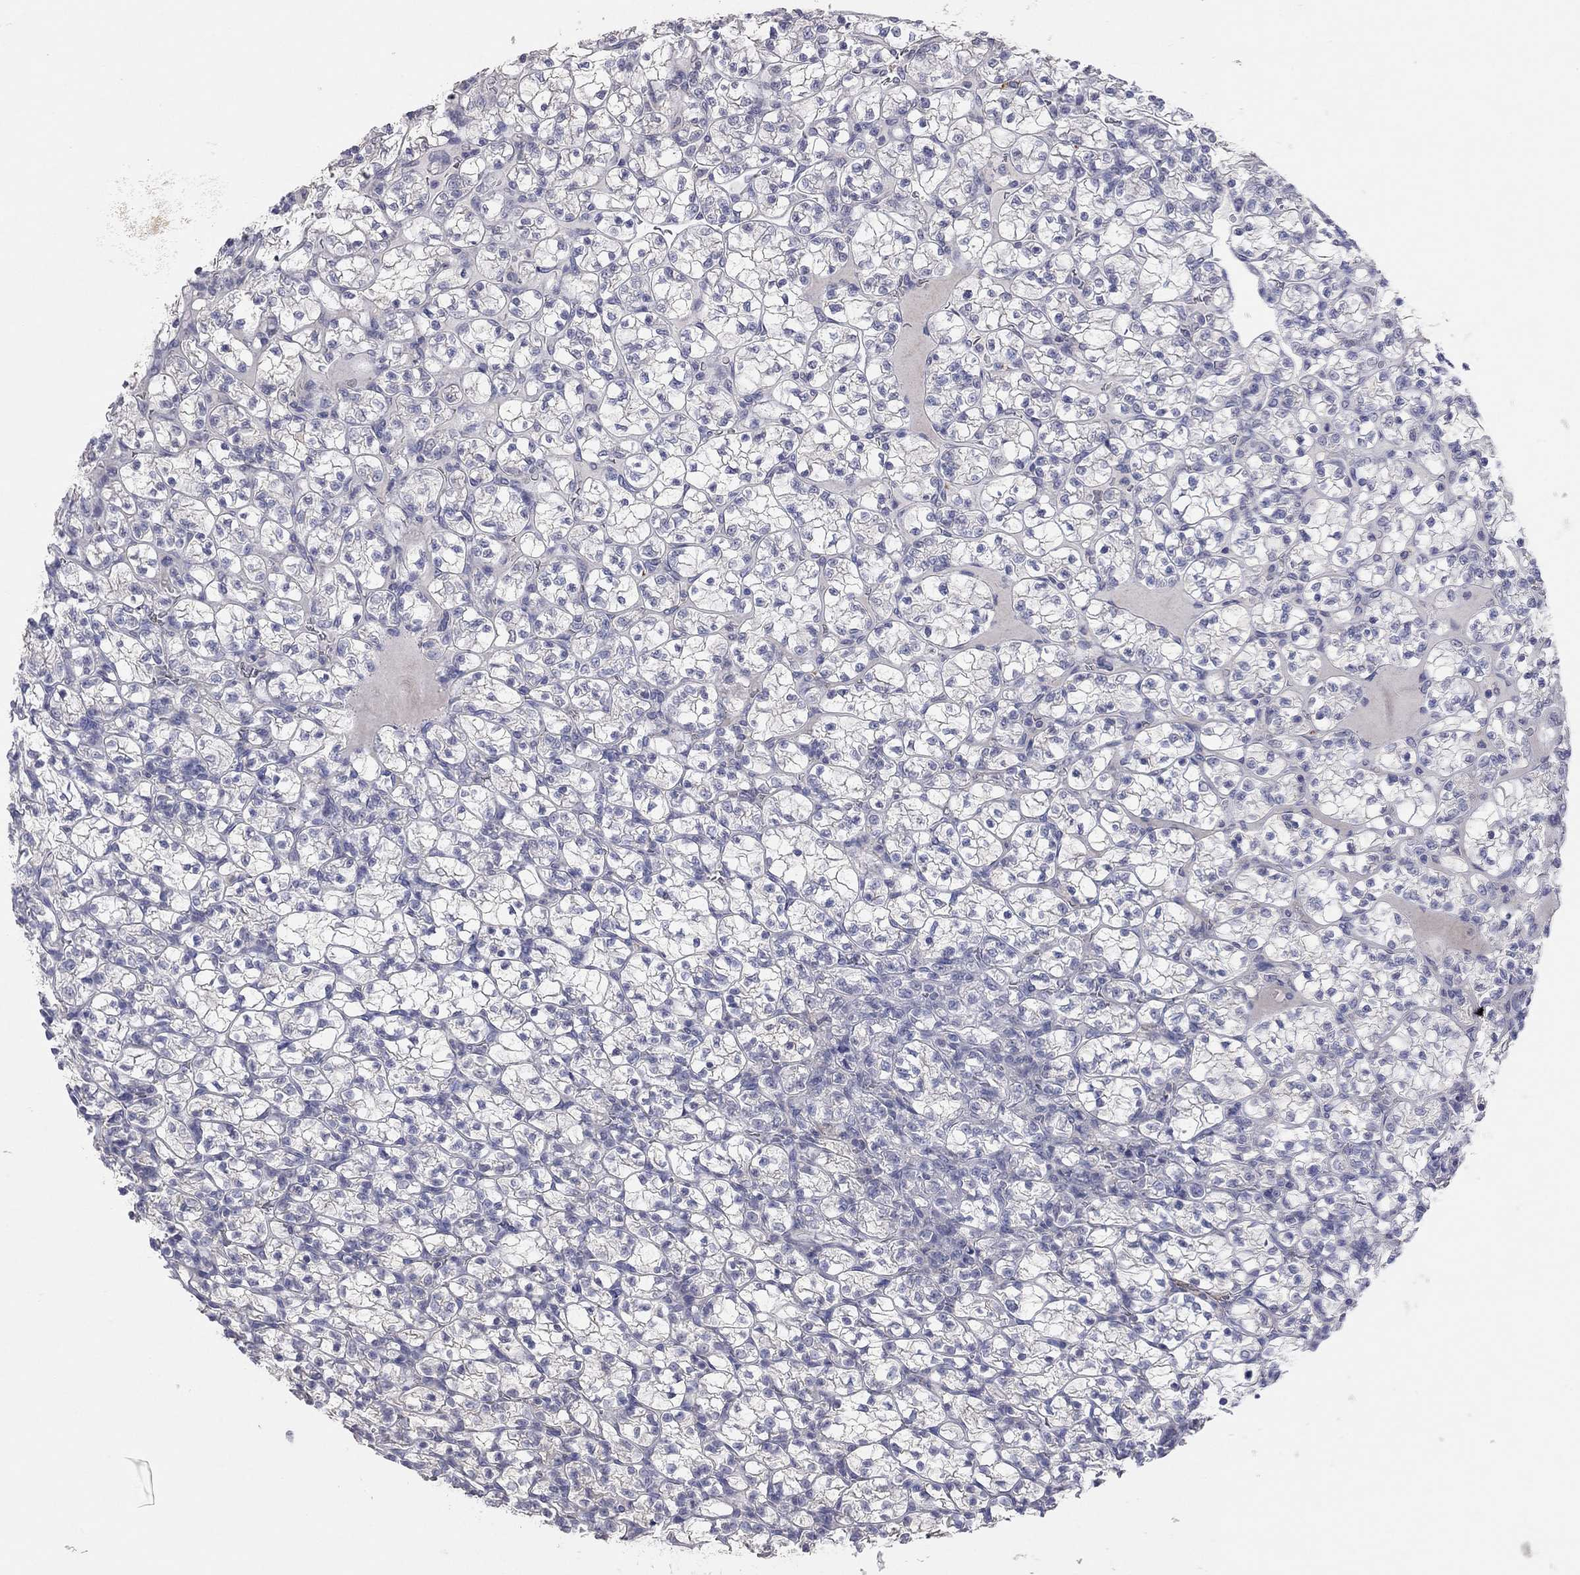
{"staining": {"intensity": "negative", "quantity": "none", "location": "none"}, "tissue": "renal cancer", "cell_type": "Tumor cells", "image_type": "cancer", "snomed": [{"axis": "morphology", "description": "Adenocarcinoma, NOS"}, {"axis": "topography", "description": "Kidney"}], "caption": "The histopathology image demonstrates no staining of tumor cells in adenocarcinoma (renal).", "gene": "MMP13", "patient": {"sex": "female", "age": 89}}